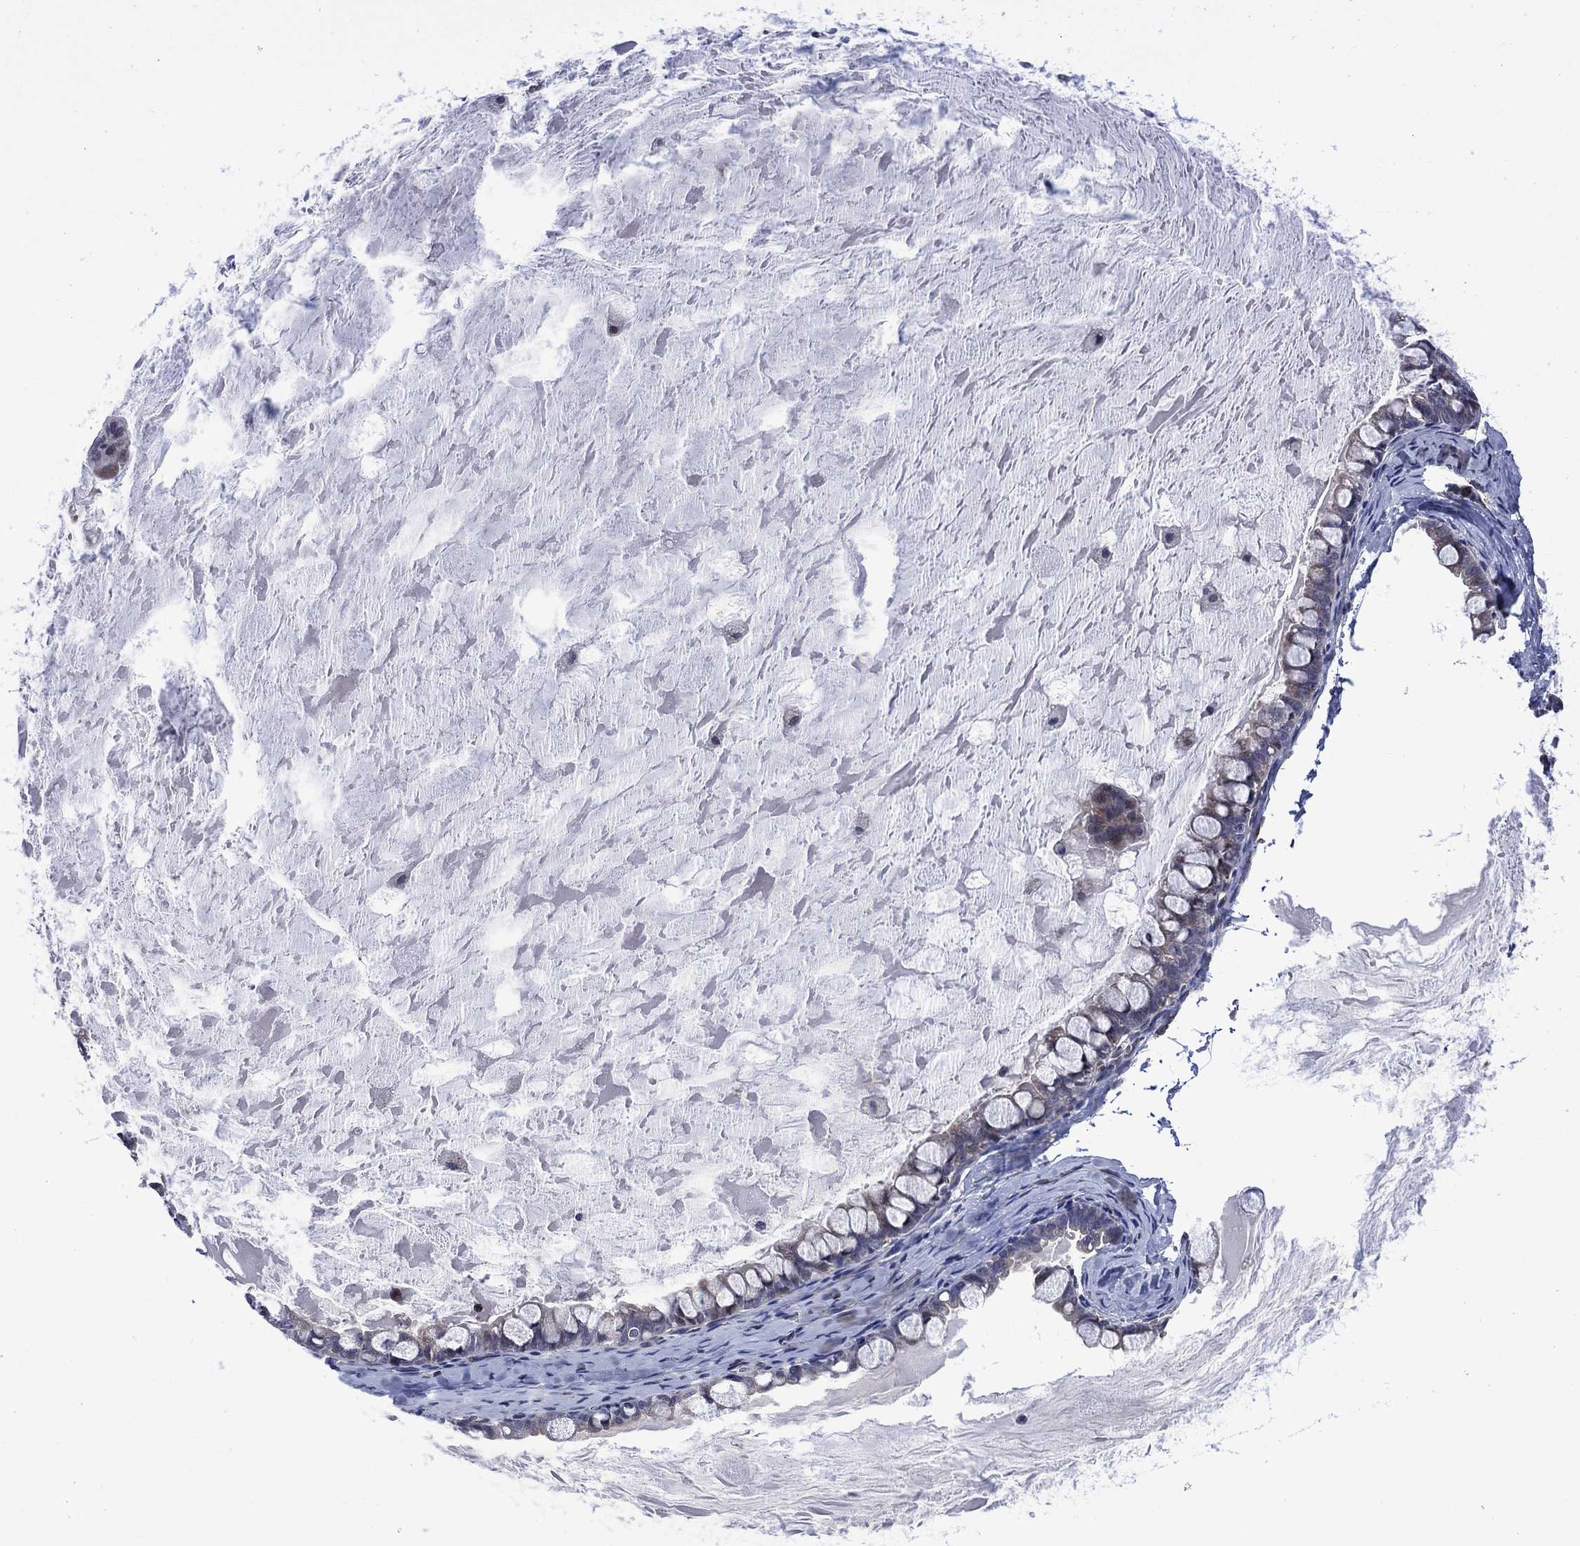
{"staining": {"intensity": "negative", "quantity": "none", "location": "none"}, "tissue": "ovarian cancer", "cell_type": "Tumor cells", "image_type": "cancer", "snomed": [{"axis": "morphology", "description": "Cystadenocarcinoma, mucinous, NOS"}, {"axis": "topography", "description": "Ovary"}], "caption": "Human ovarian cancer (mucinous cystadenocarcinoma) stained for a protein using immunohistochemistry demonstrates no expression in tumor cells.", "gene": "HTD2", "patient": {"sex": "female", "age": 63}}